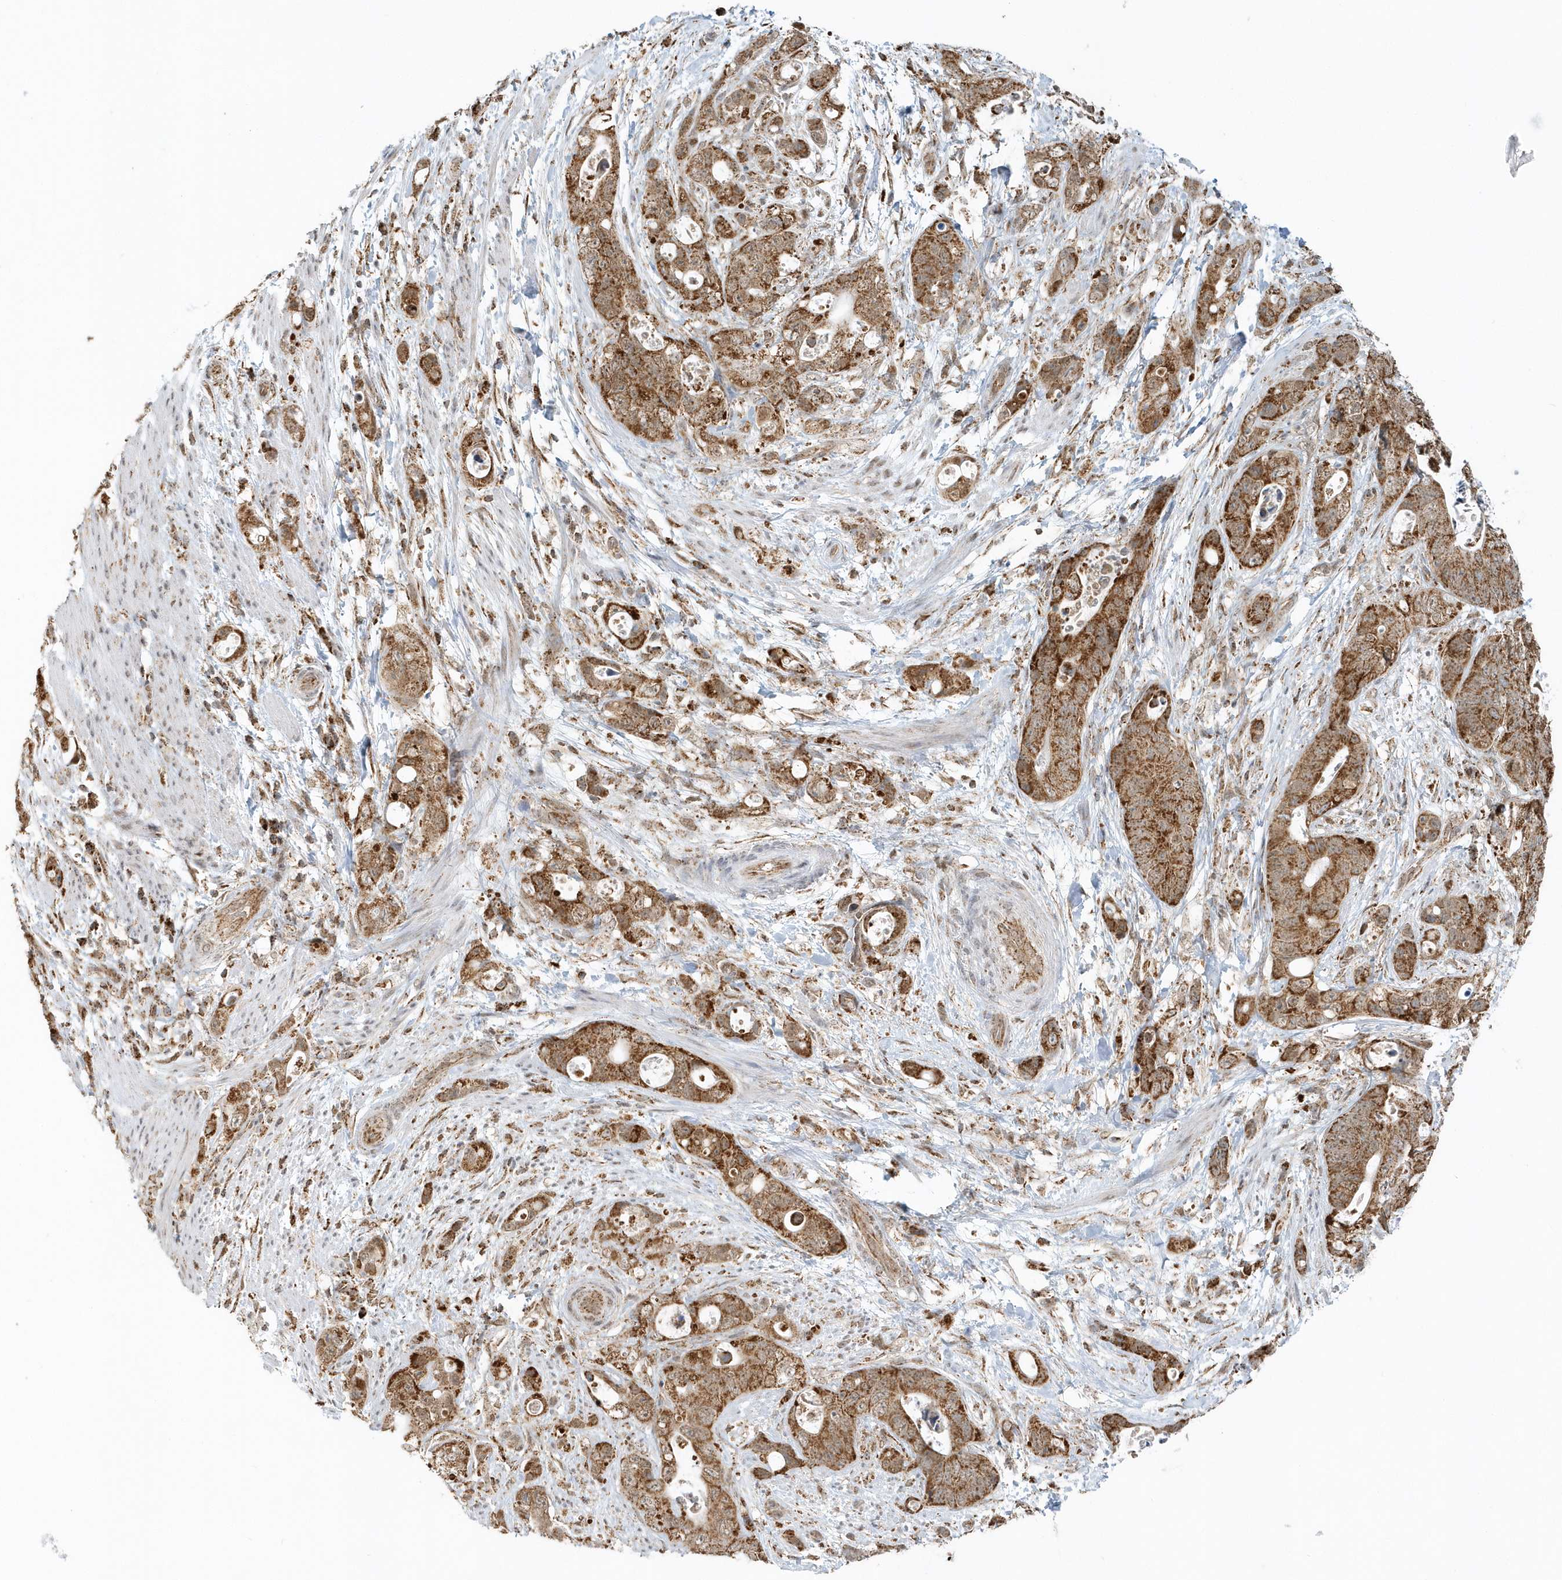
{"staining": {"intensity": "strong", "quantity": ">75%", "location": "cytoplasmic/membranous"}, "tissue": "stomach cancer", "cell_type": "Tumor cells", "image_type": "cancer", "snomed": [{"axis": "morphology", "description": "Adenocarcinoma, NOS"}, {"axis": "topography", "description": "Stomach"}], "caption": "Immunohistochemical staining of stomach cancer (adenocarcinoma) shows strong cytoplasmic/membranous protein expression in about >75% of tumor cells.", "gene": "PSMD6", "patient": {"sex": "female", "age": 89}}